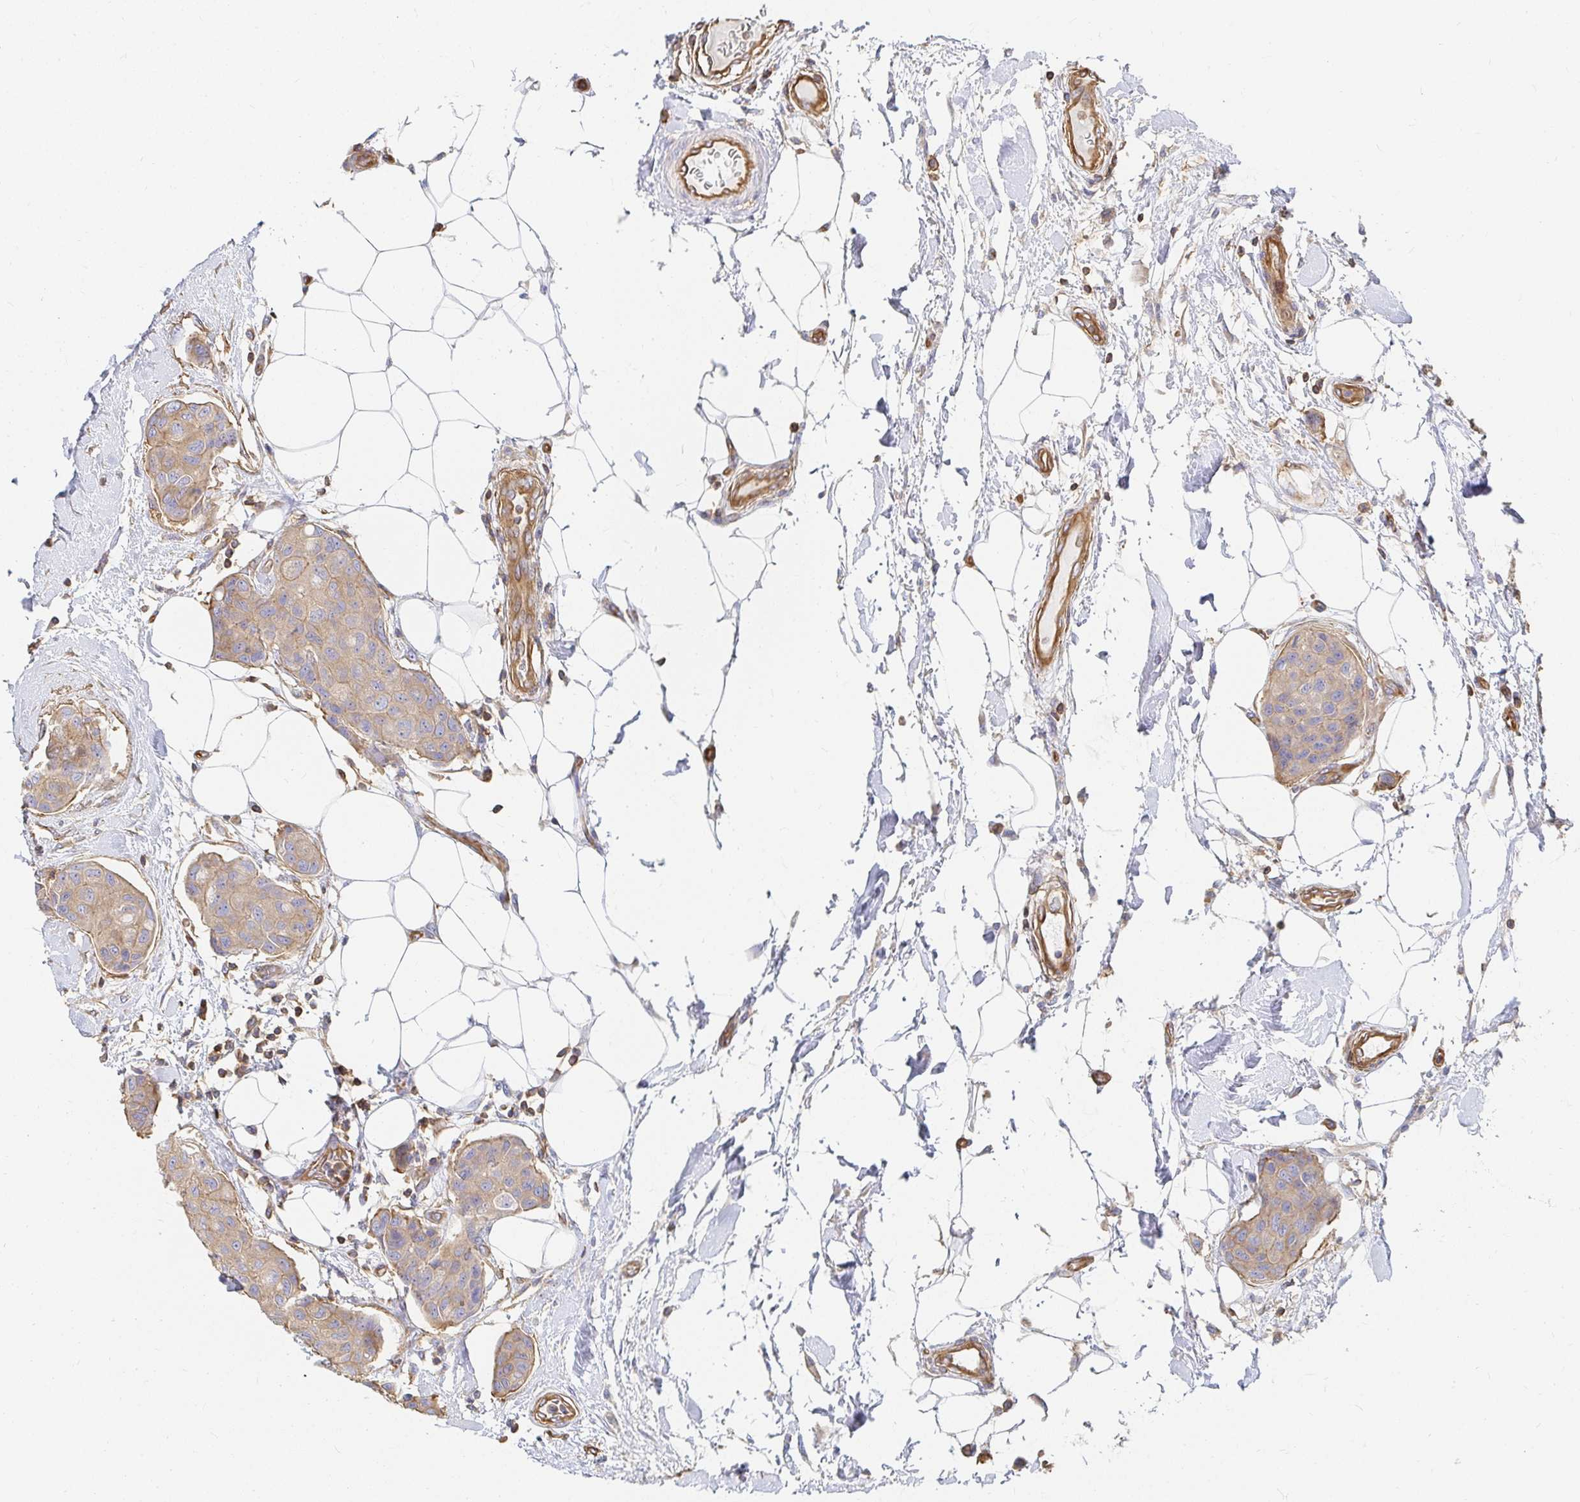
{"staining": {"intensity": "weak", "quantity": ">75%", "location": "cytoplasmic/membranous"}, "tissue": "breast cancer", "cell_type": "Tumor cells", "image_type": "cancer", "snomed": [{"axis": "morphology", "description": "Duct carcinoma"}, {"axis": "topography", "description": "Breast"}, {"axis": "topography", "description": "Lymph node"}], "caption": "Weak cytoplasmic/membranous protein expression is appreciated in approximately >75% of tumor cells in breast intraductal carcinoma.", "gene": "TSPAN19", "patient": {"sex": "female", "age": 80}}